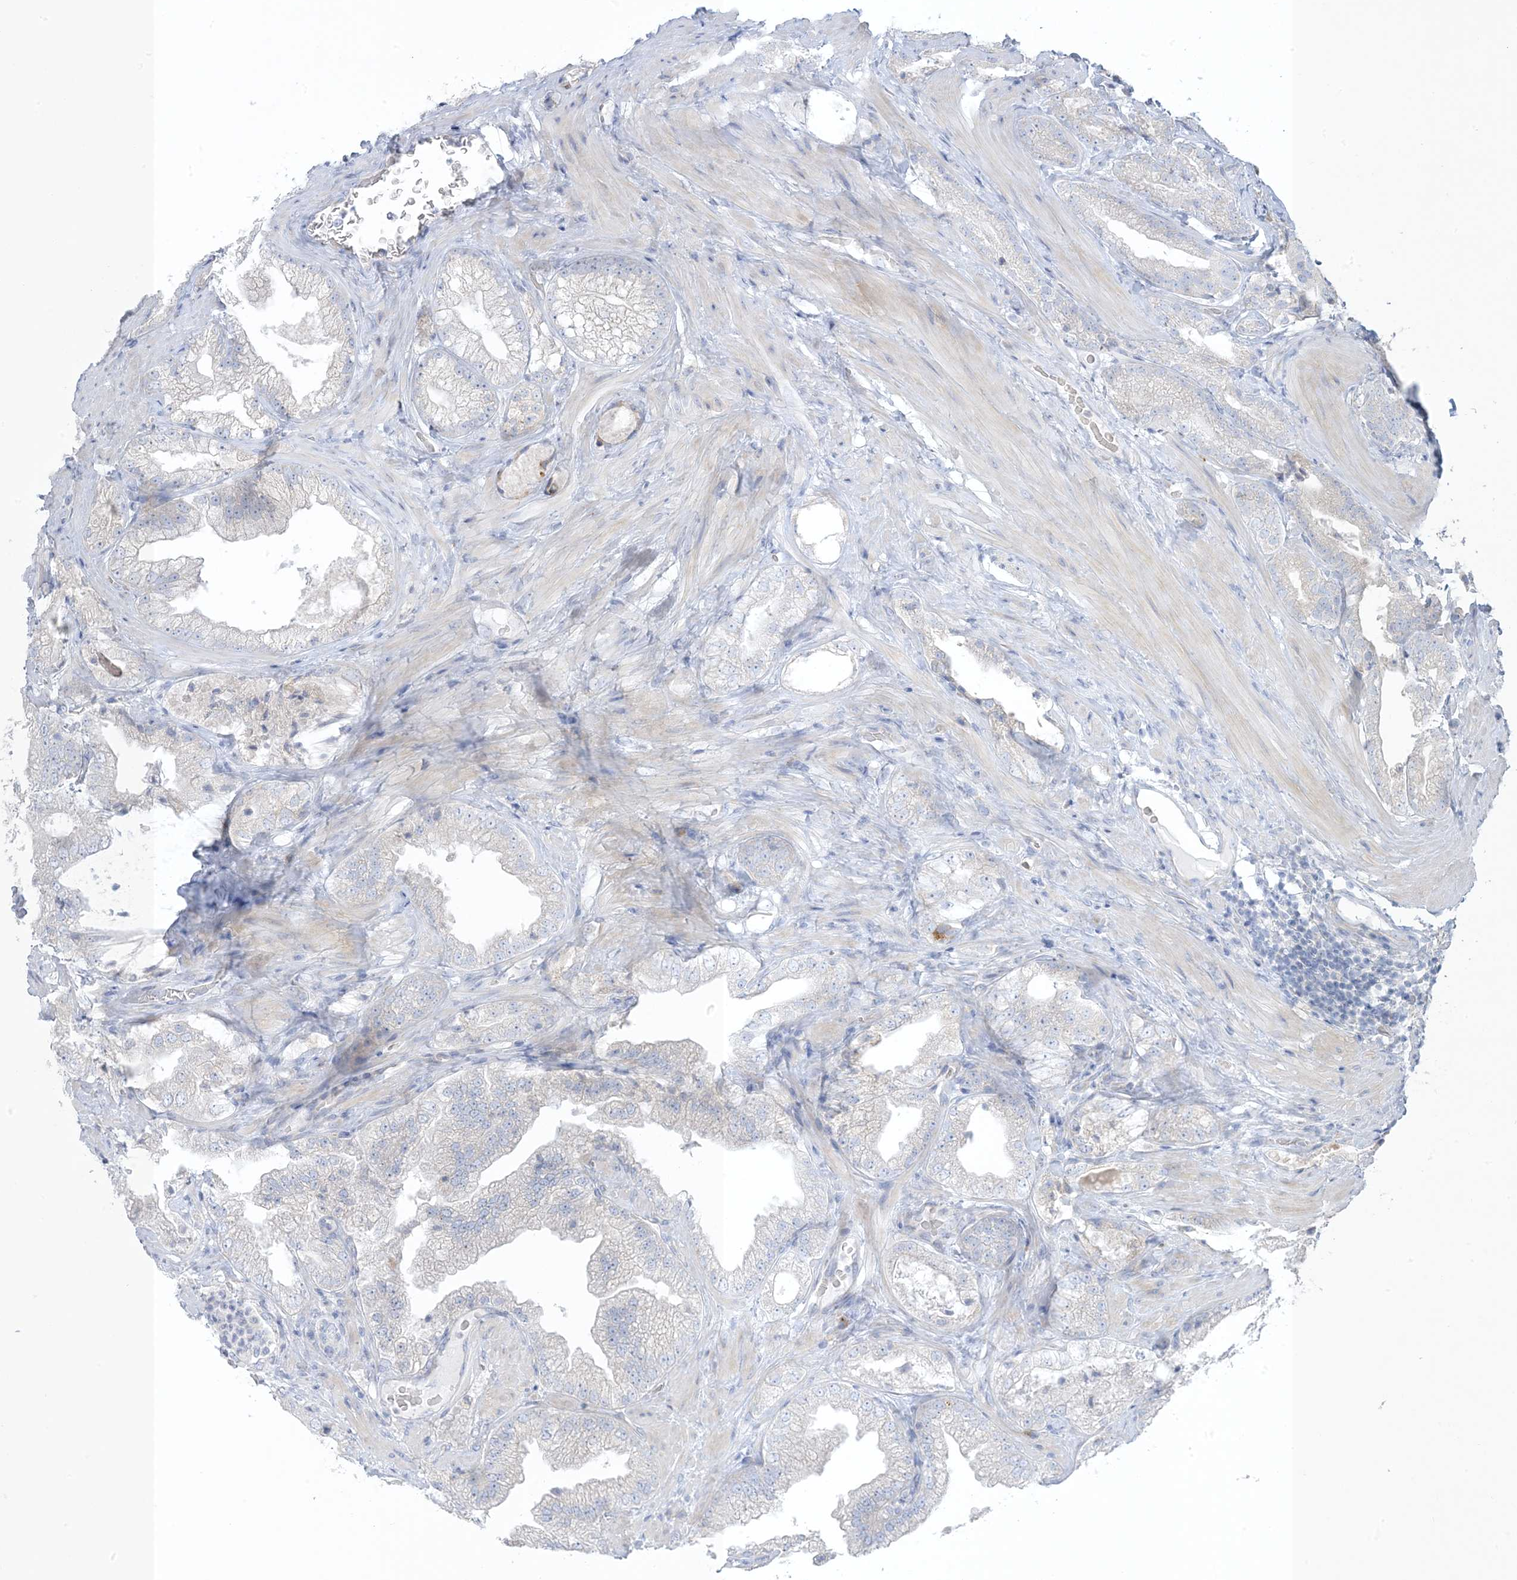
{"staining": {"intensity": "negative", "quantity": "none", "location": "none"}, "tissue": "prostate cancer", "cell_type": "Tumor cells", "image_type": "cancer", "snomed": [{"axis": "morphology", "description": "Adenocarcinoma, High grade"}, {"axis": "topography", "description": "Prostate"}], "caption": "High power microscopy photomicrograph of an immunohistochemistry (IHC) histopathology image of prostate cancer, revealing no significant expression in tumor cells. The staining was performed using DAB (3,3'-diaminobenzidine) to visualize the protein expression in brown, while the nuclei were stained in blue with hematoxylin (Magnification: 20x).", "gene": "XIRP2", "patient": {"sex": "male", "age": 58}}